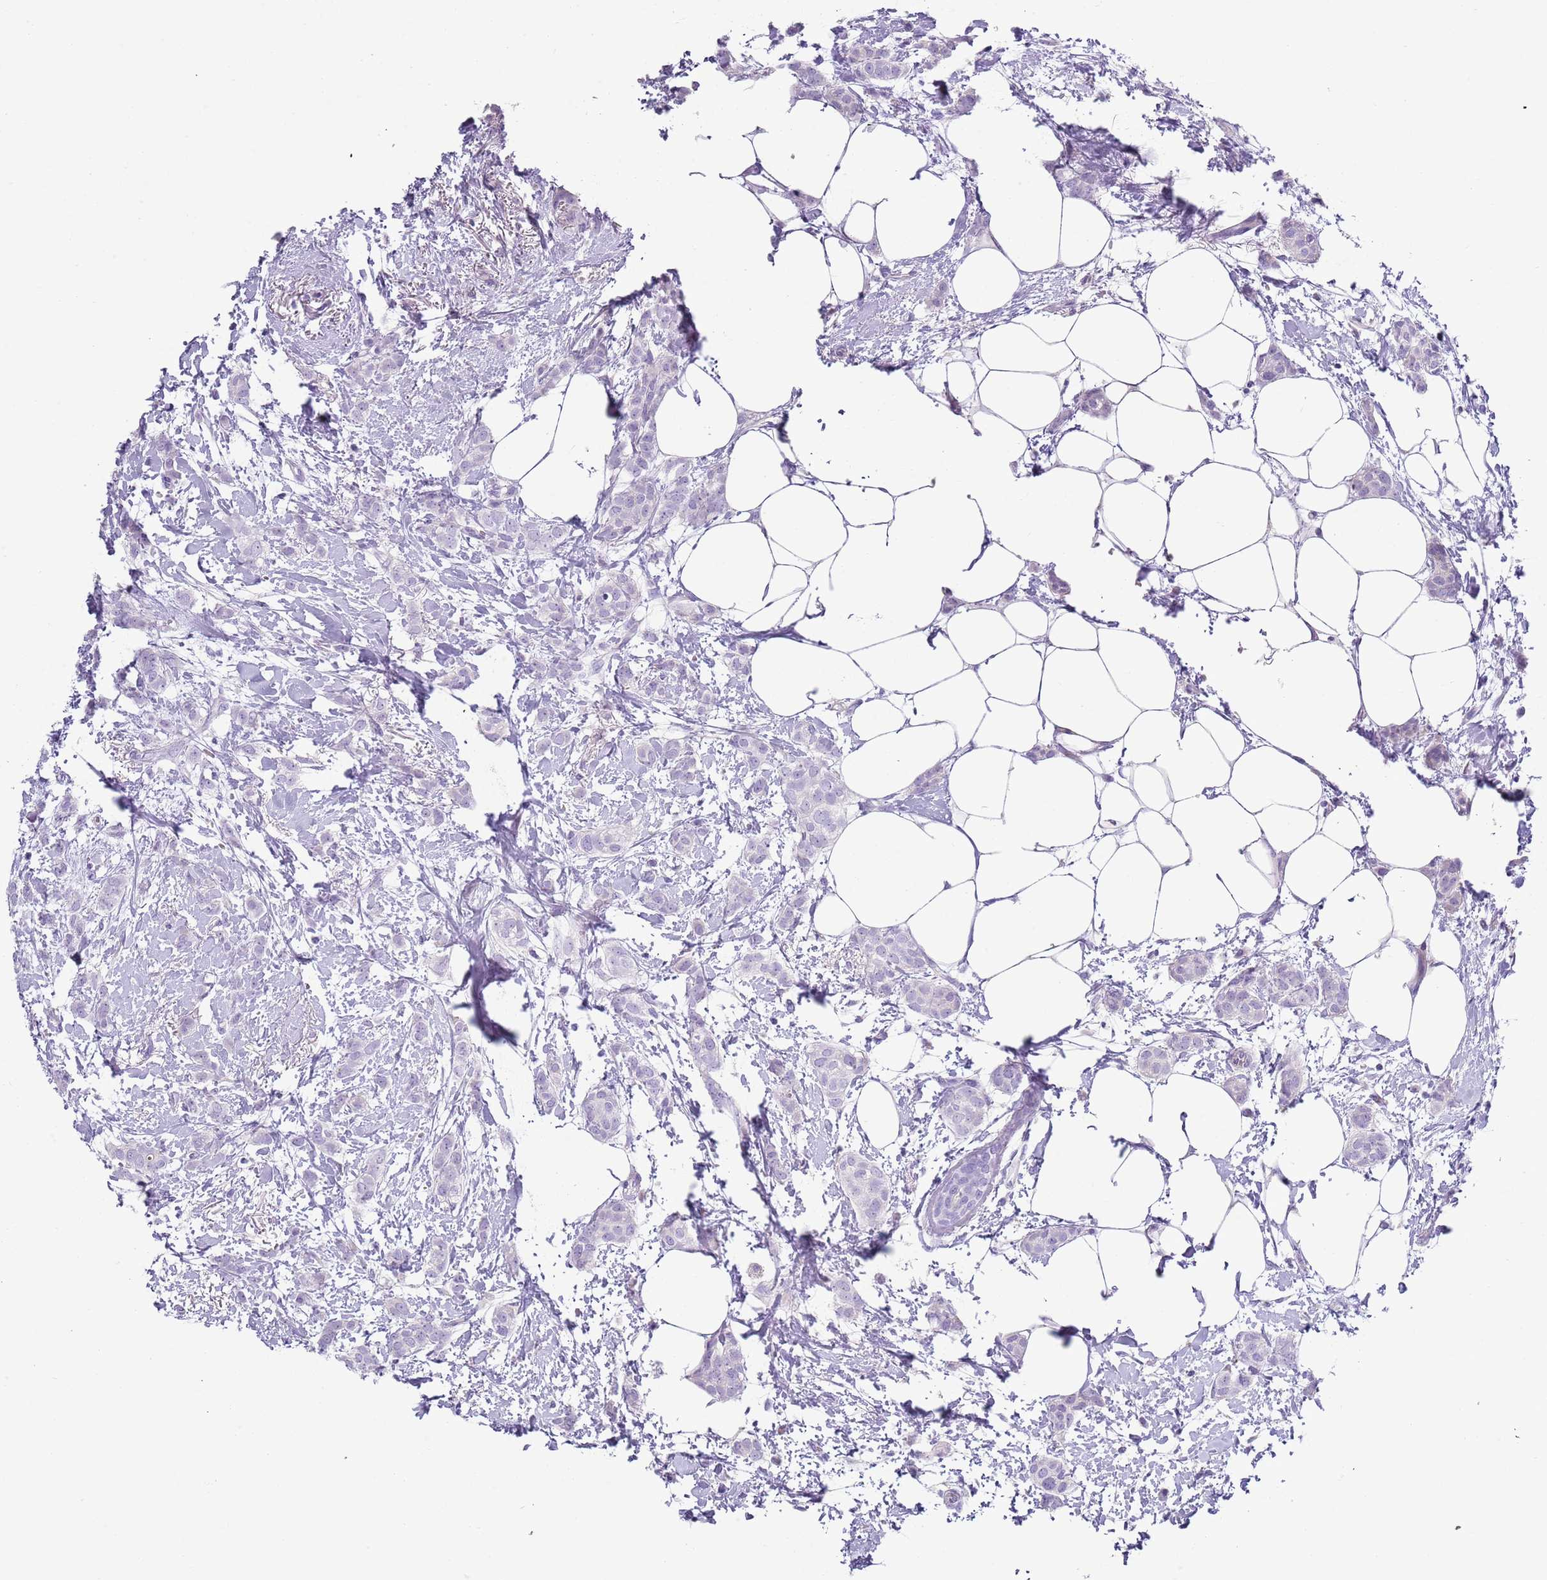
{"staining": {"intensity": "negative", "quantity": "none", "location": "none"}, "tissue": "breast cancer", "cell_type": "Tumor cells", "image_type": "cancer", "snomed": [{"axis": "morphology", "description": "Duct carcinoma"}, {"axis": "topography", "description": "Breast"}], "caption": "Tumor cells are negative for brown protein staining in breast cancer.", "gene": "CD177", "patient": {"sex": "female", "age": 72}}